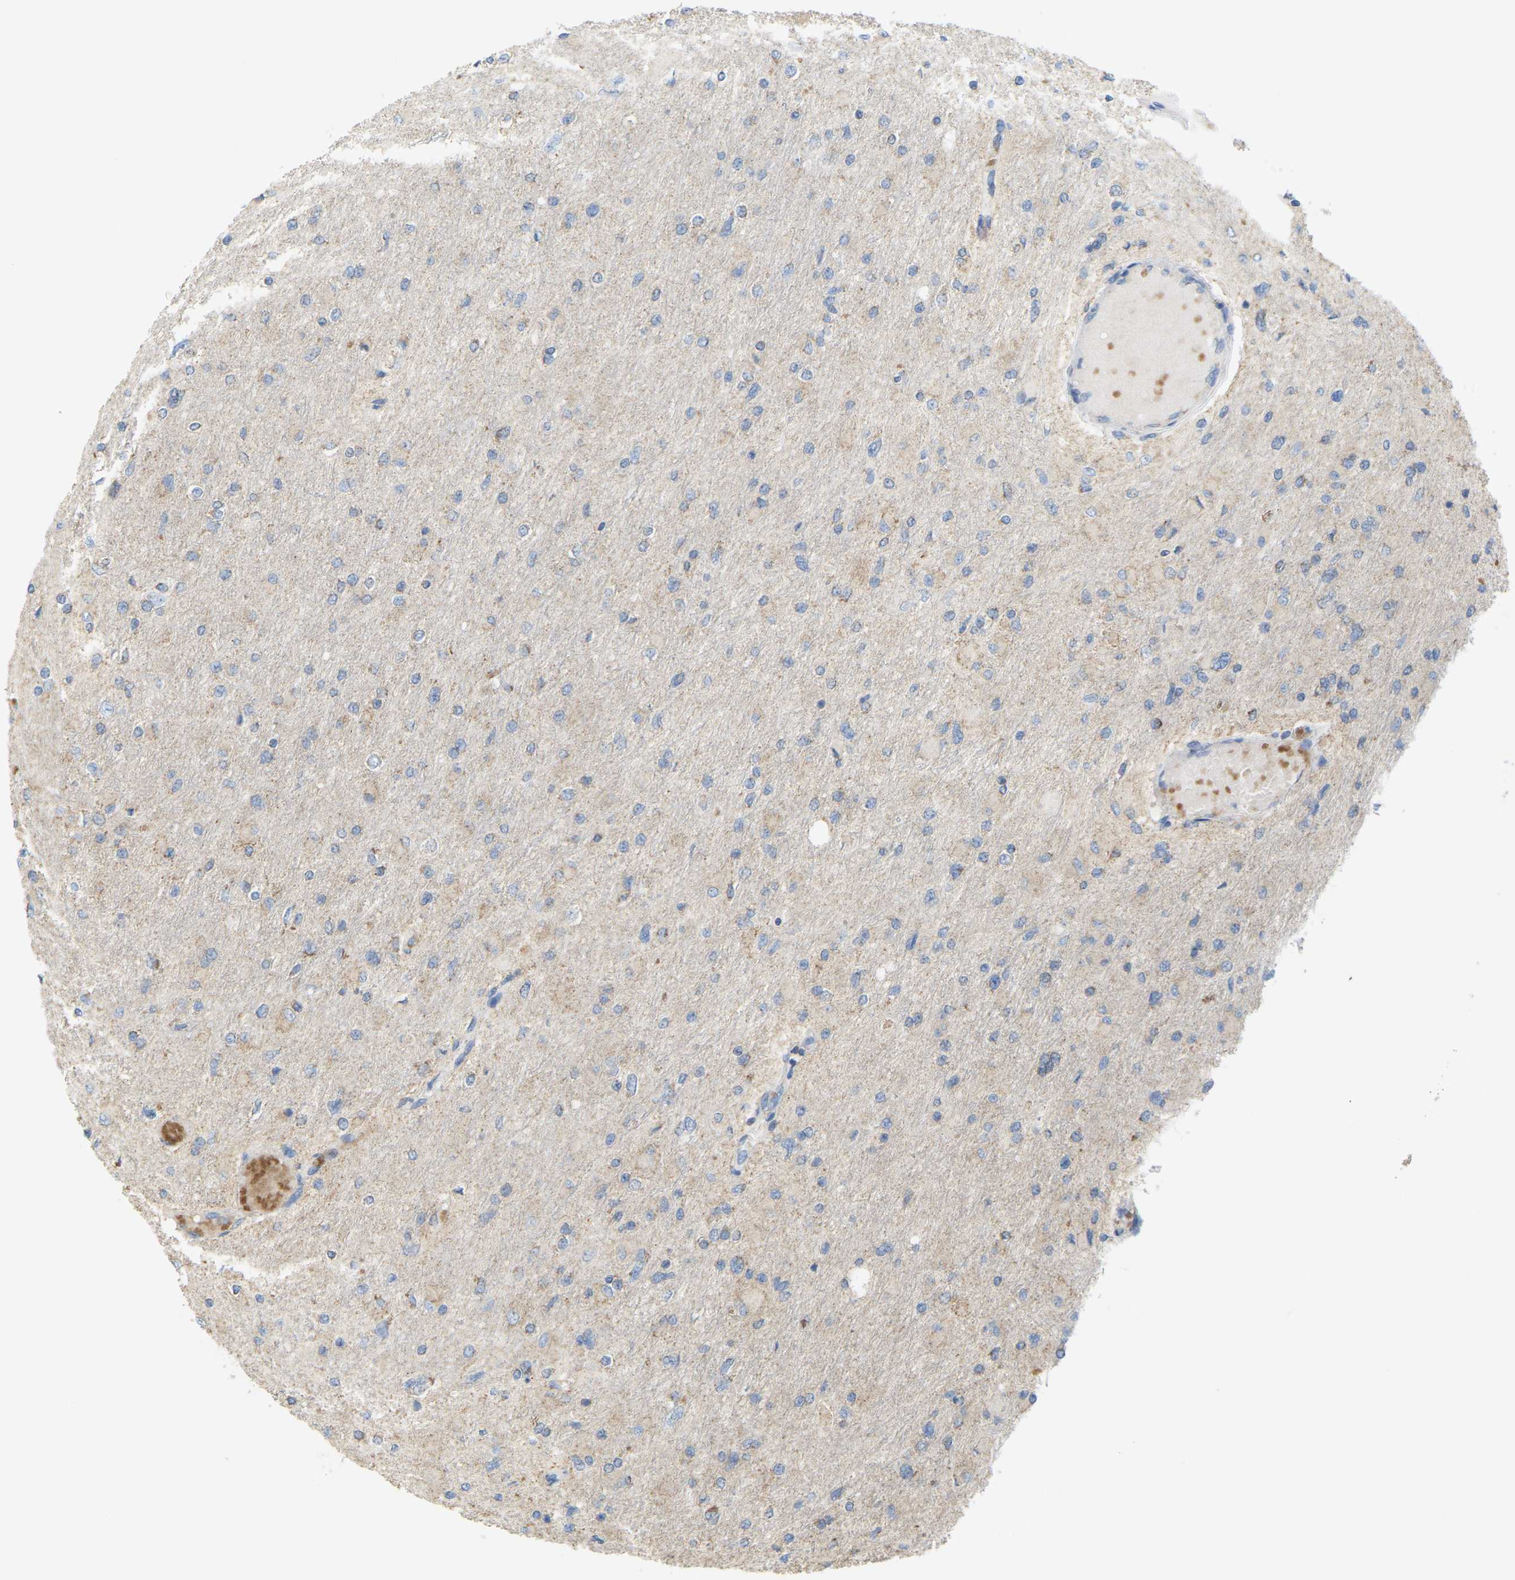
{"staining": {"intensity": "weak", "quantity": "<25%", "location": "cytoplasmic/membranous"}, "tissue": "glioma", "cell_type": "Tumor cells", "image_type": "cancer", "snomed": [{"axis": "morphology", "description": "Glioma, malignant, High grade"}, {"axis": "topography", "description": "Cerebral cortex"}], "caption": "Micrograph shows no significant protein staining in tumor cells of glioma.", "gene": "SERPINB5", "patient": {"sex": "female", "age": 36}}